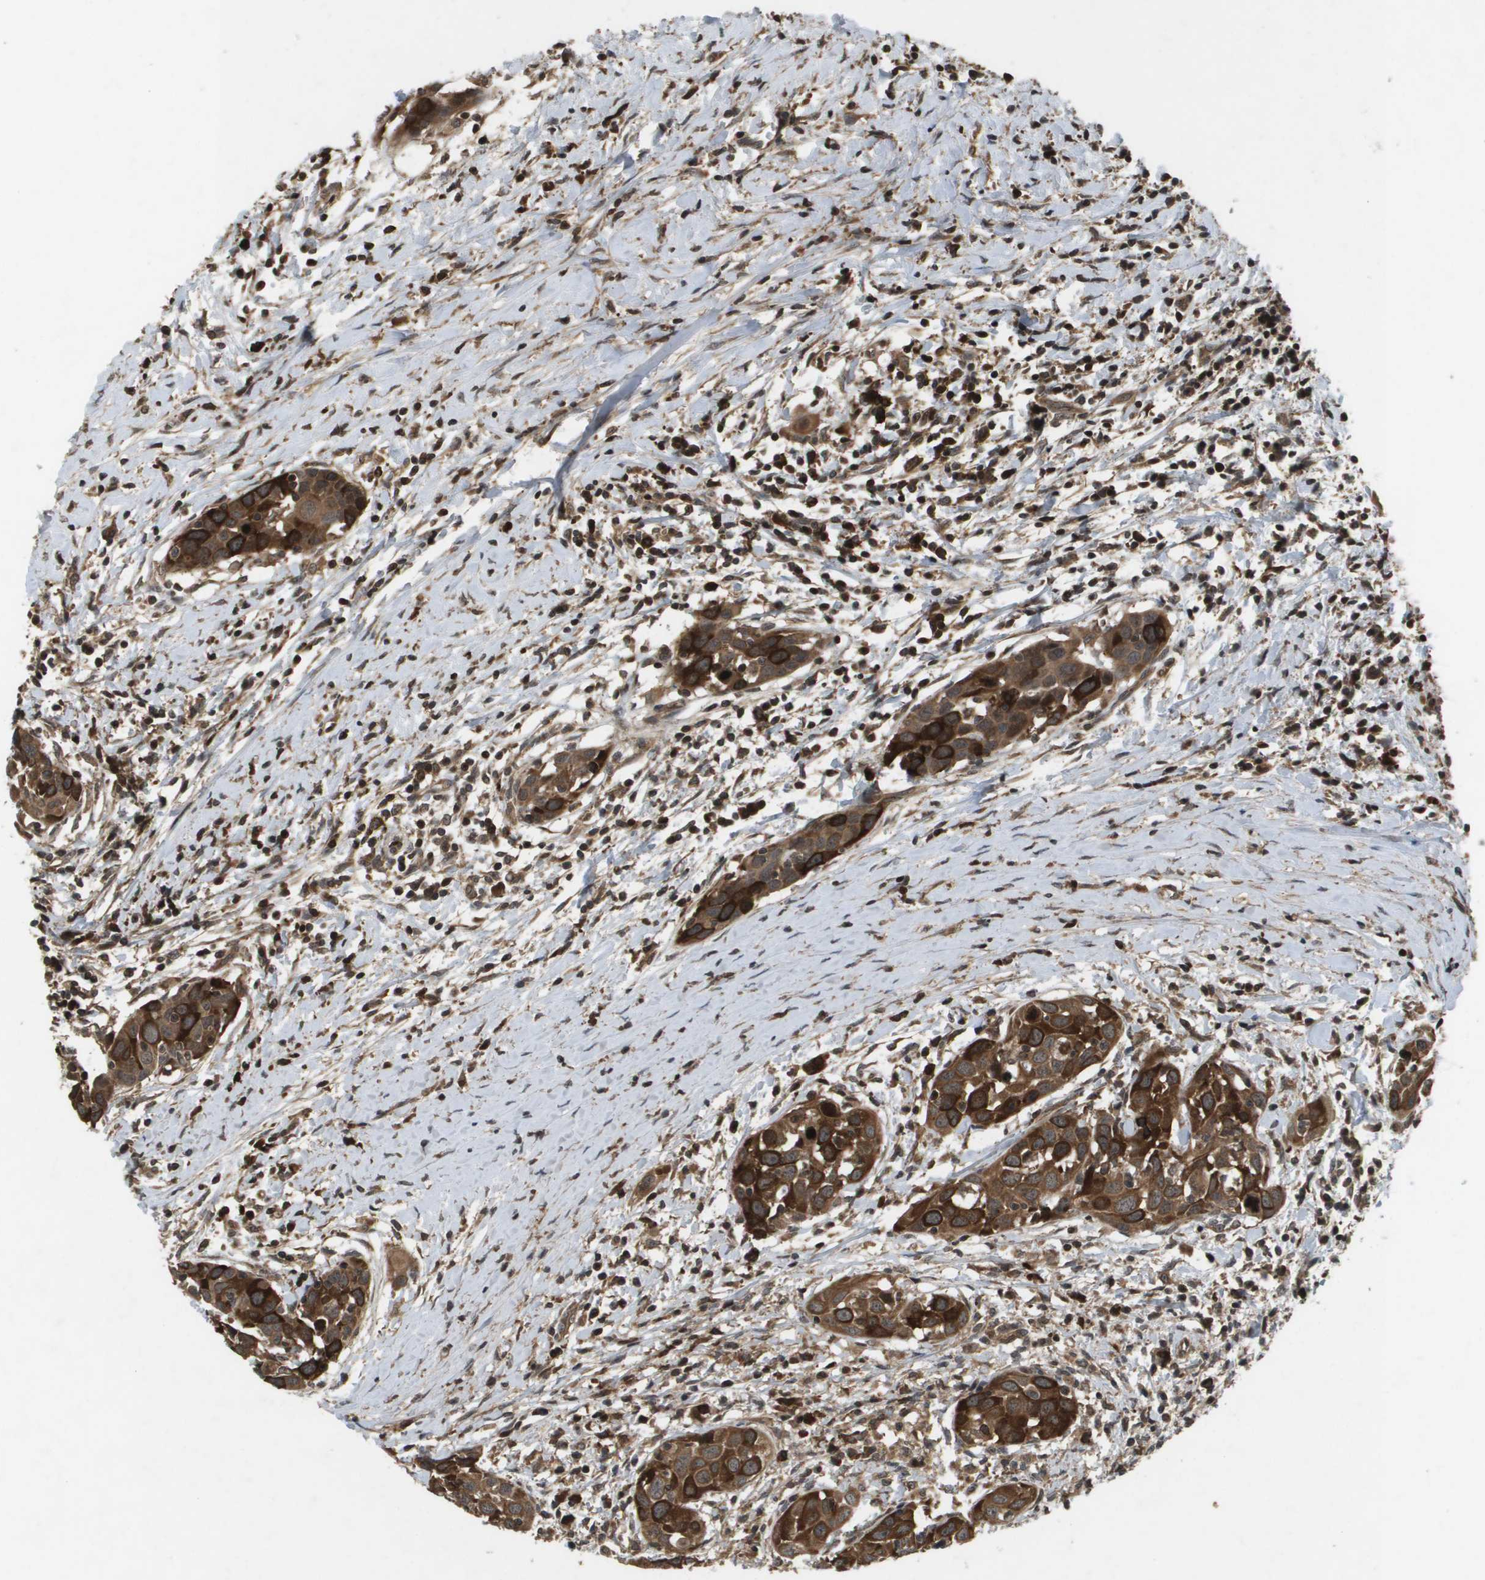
{"staining": {"intensity": "strong", "quantity": ">75%", "location": "cytoplasmic/membranous"}, "tissue": "head and neck cancer", "cell_type": "Tumor cells", "image_type": "cancer", "snomed": [{"axis": "morphology", "description": "Squamous cell carcinoma, NOS"}, {"axis": "topography", "description": "Oral tissue"}, {"axis": "topography", "description": "Head-Neck"}], "caption": "Brown immunohistochemical staining in human head and neck cancer (squamous cell carcinoma) reveals strong cytoplasmic/membranous expression in approximately >75% of tumor cells. Using DAB (3,3'-diaminobenzidine) (brown) and hematoxylin (blue) stains, captured at high magnification using brightfield microscopy.", "gene": "KIF11", "patient": {"sex": "female", "age": 50}}